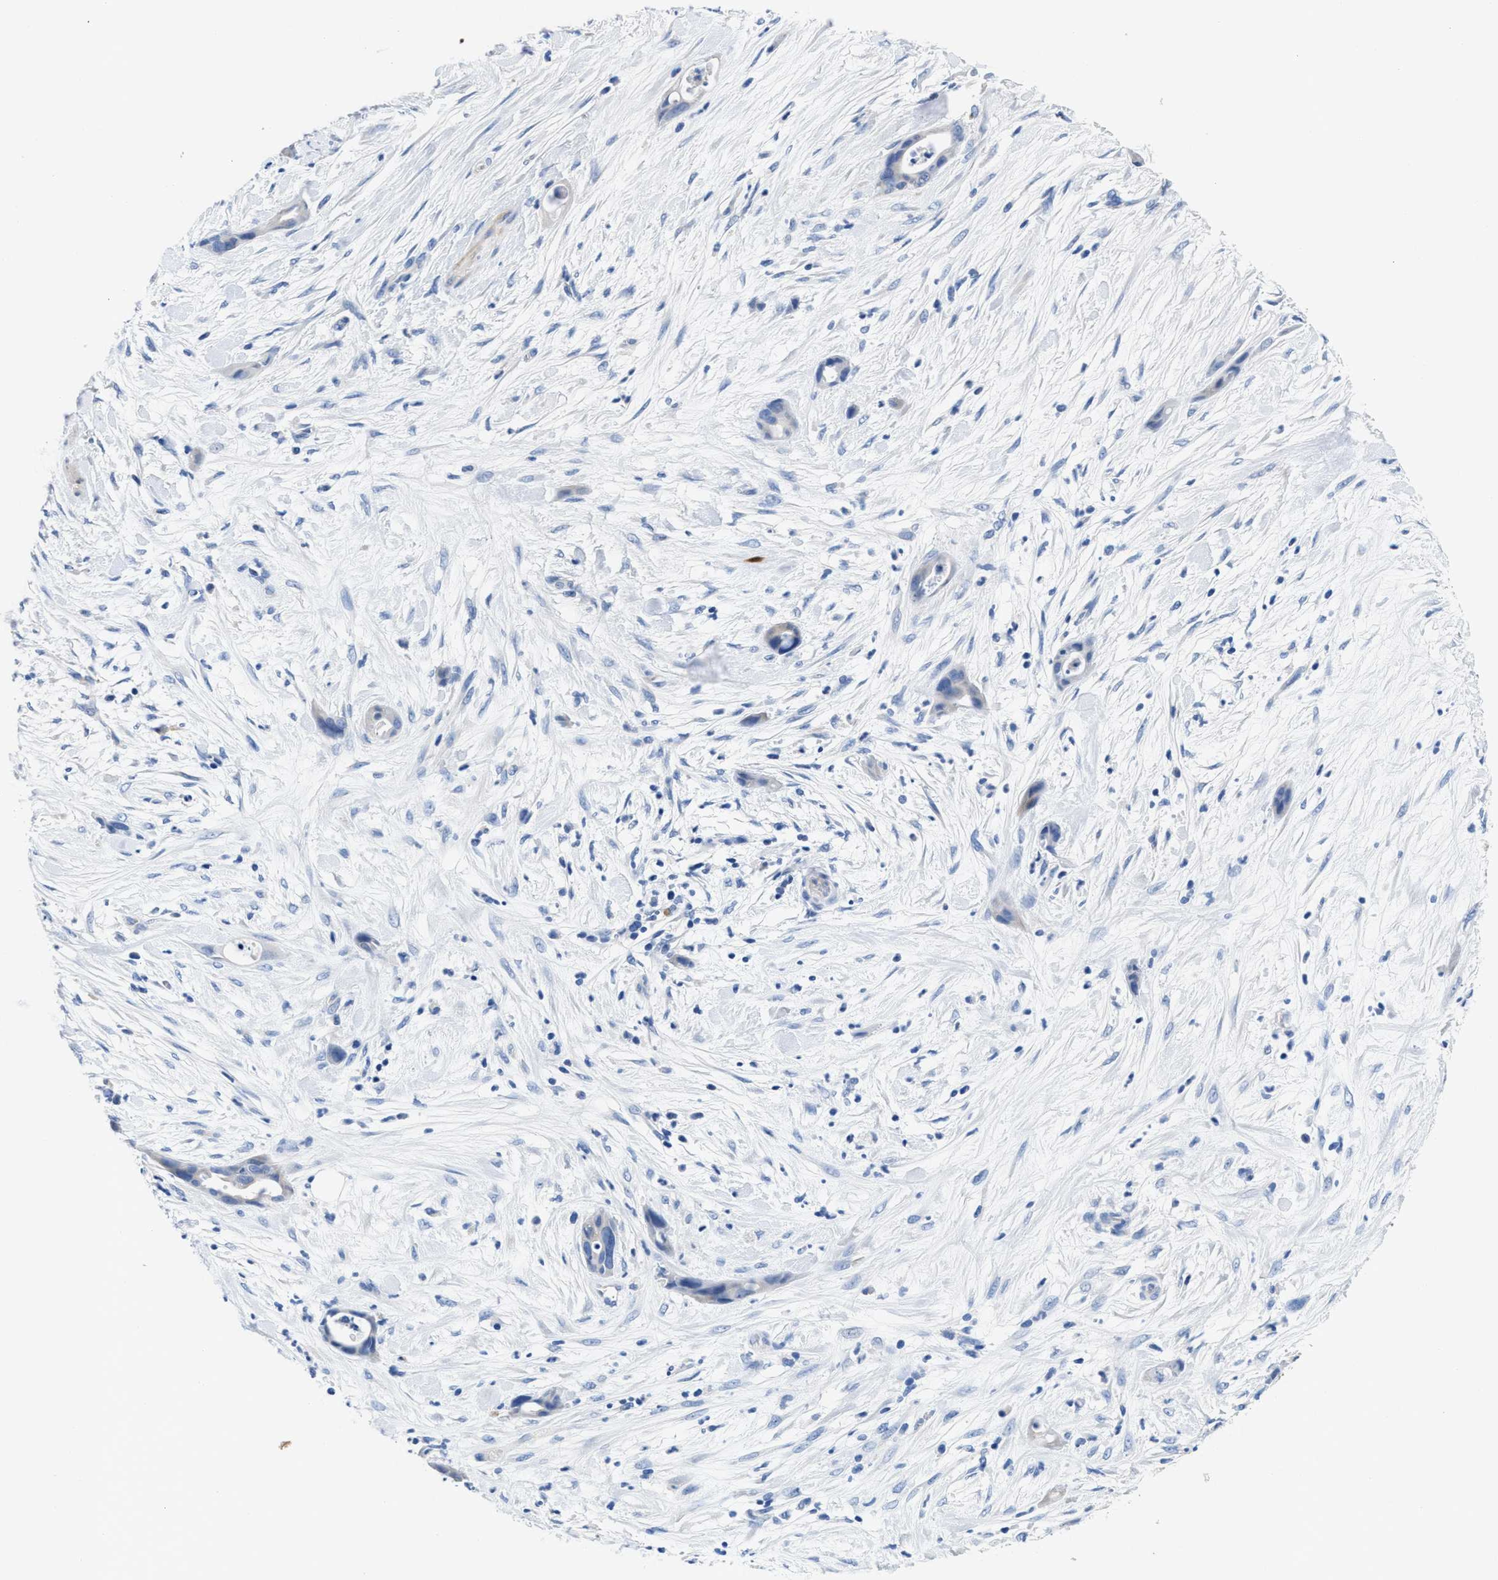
{"staining": {"intensity": "negative", "quantity": "none", "location": "none"}, "tissue": "pancreatic cancer", "cell_type": "Tumor cells", "image_type": "cancer", "snomed": [{"axis": "morphology", "description": "Adenocarcinoma, NOS"}, {"axis": "topography", "description": "Pancreas"}], "caption": "Histopathology image shows no protein positivity in tumor cells of pancreatic cancer tissue.", "gene": "SLFN13", "patient": {"sex": "male", "age": 59}}